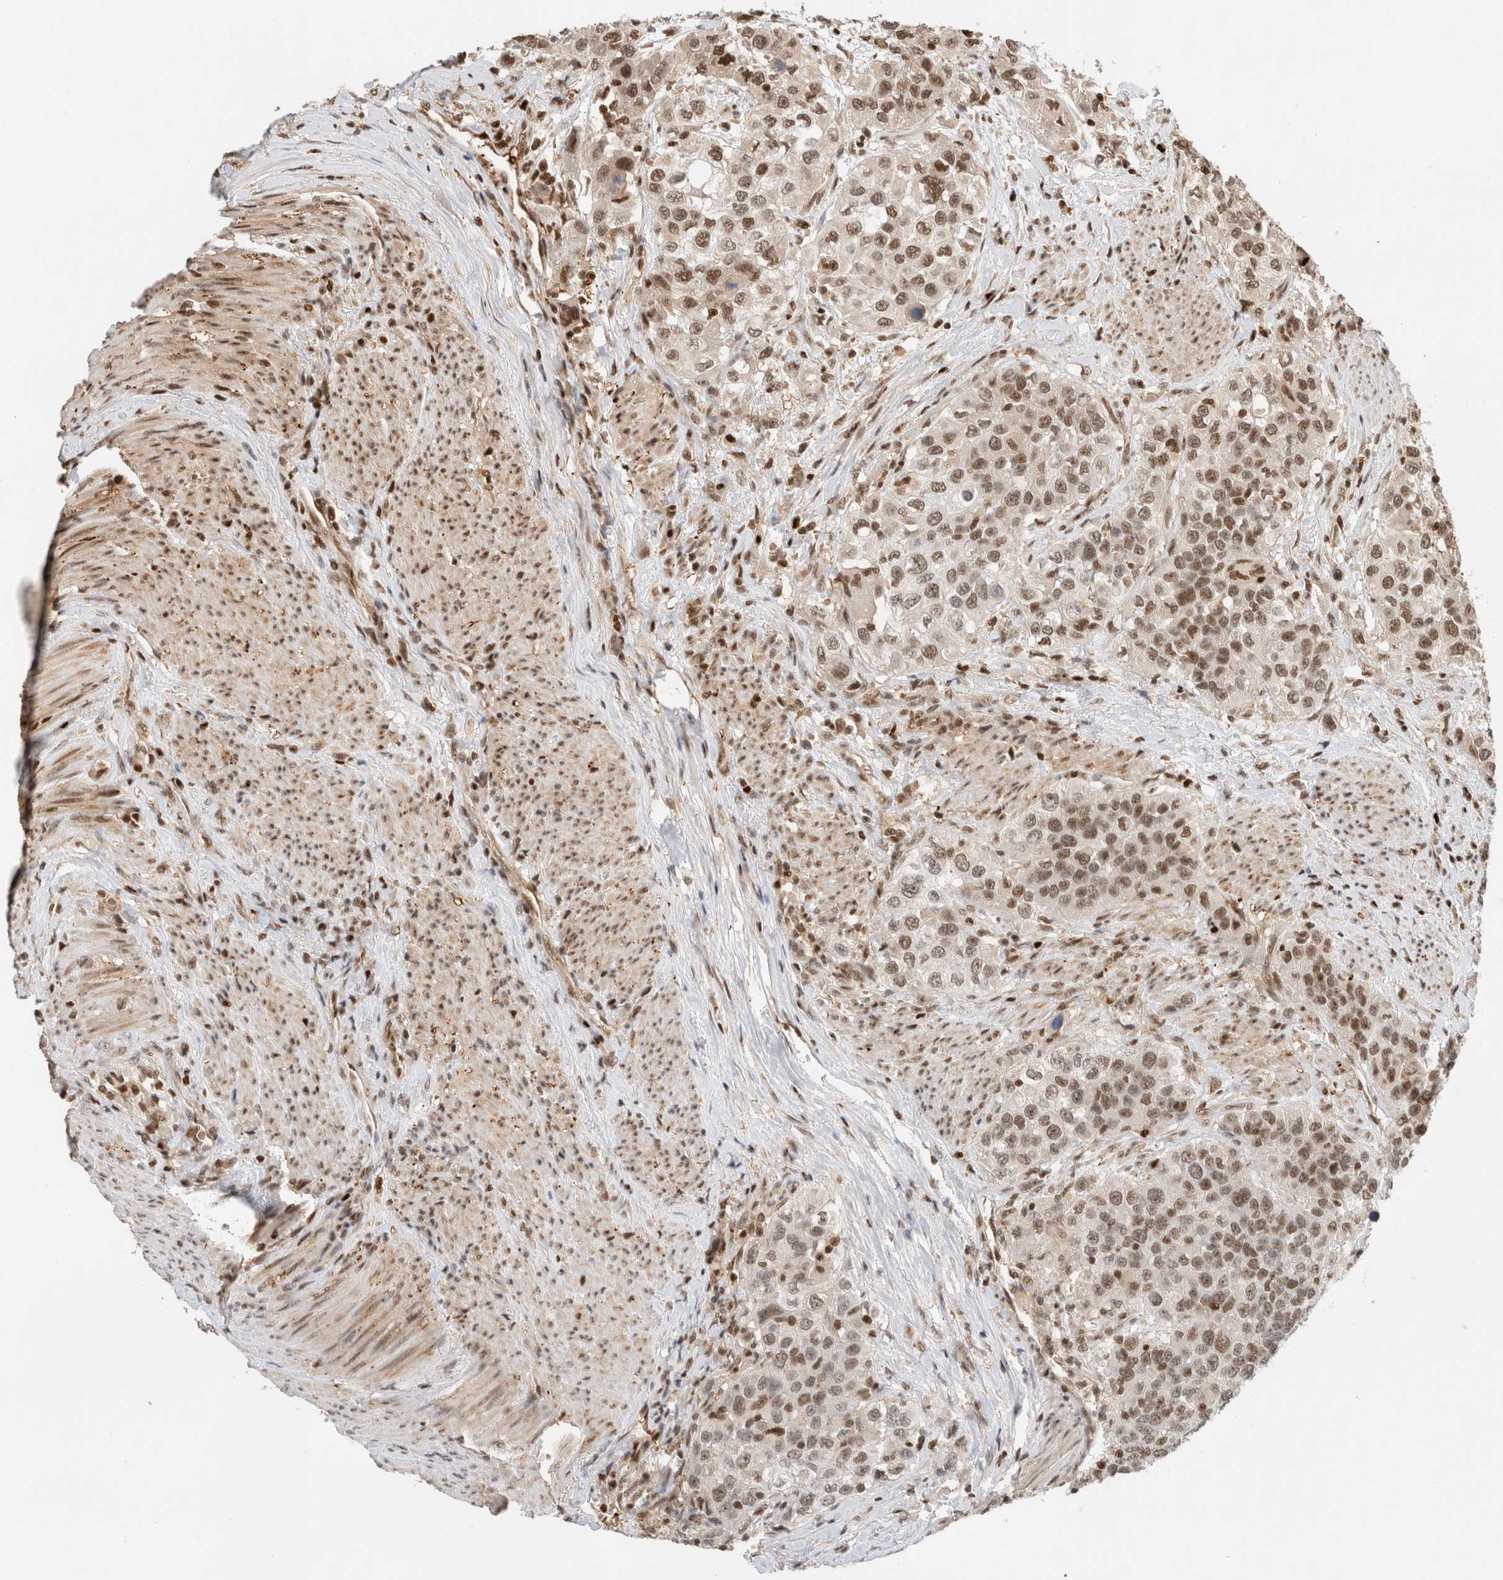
{"staining": {"intensity": "moderate", "quantity": ">75%", "location": "nuclear"}, "tissue": "urothelial cancer", "cell_type": "Tumor cells", "image_type": "cancer", "snomed": [{"axis": "morphology", "description": "Urothelial carcinoma, High grade"}, {"axis": "topography", "description": "Urinary bladder"}], "caption": "Approximately >75% of tumor cells in human urothelial cancer show moderate nuclear protein staining as visualized by brown immunohistochemical staining.", "gene": "SNRNP40", "patient": {"sex": "female", "age": 80}}